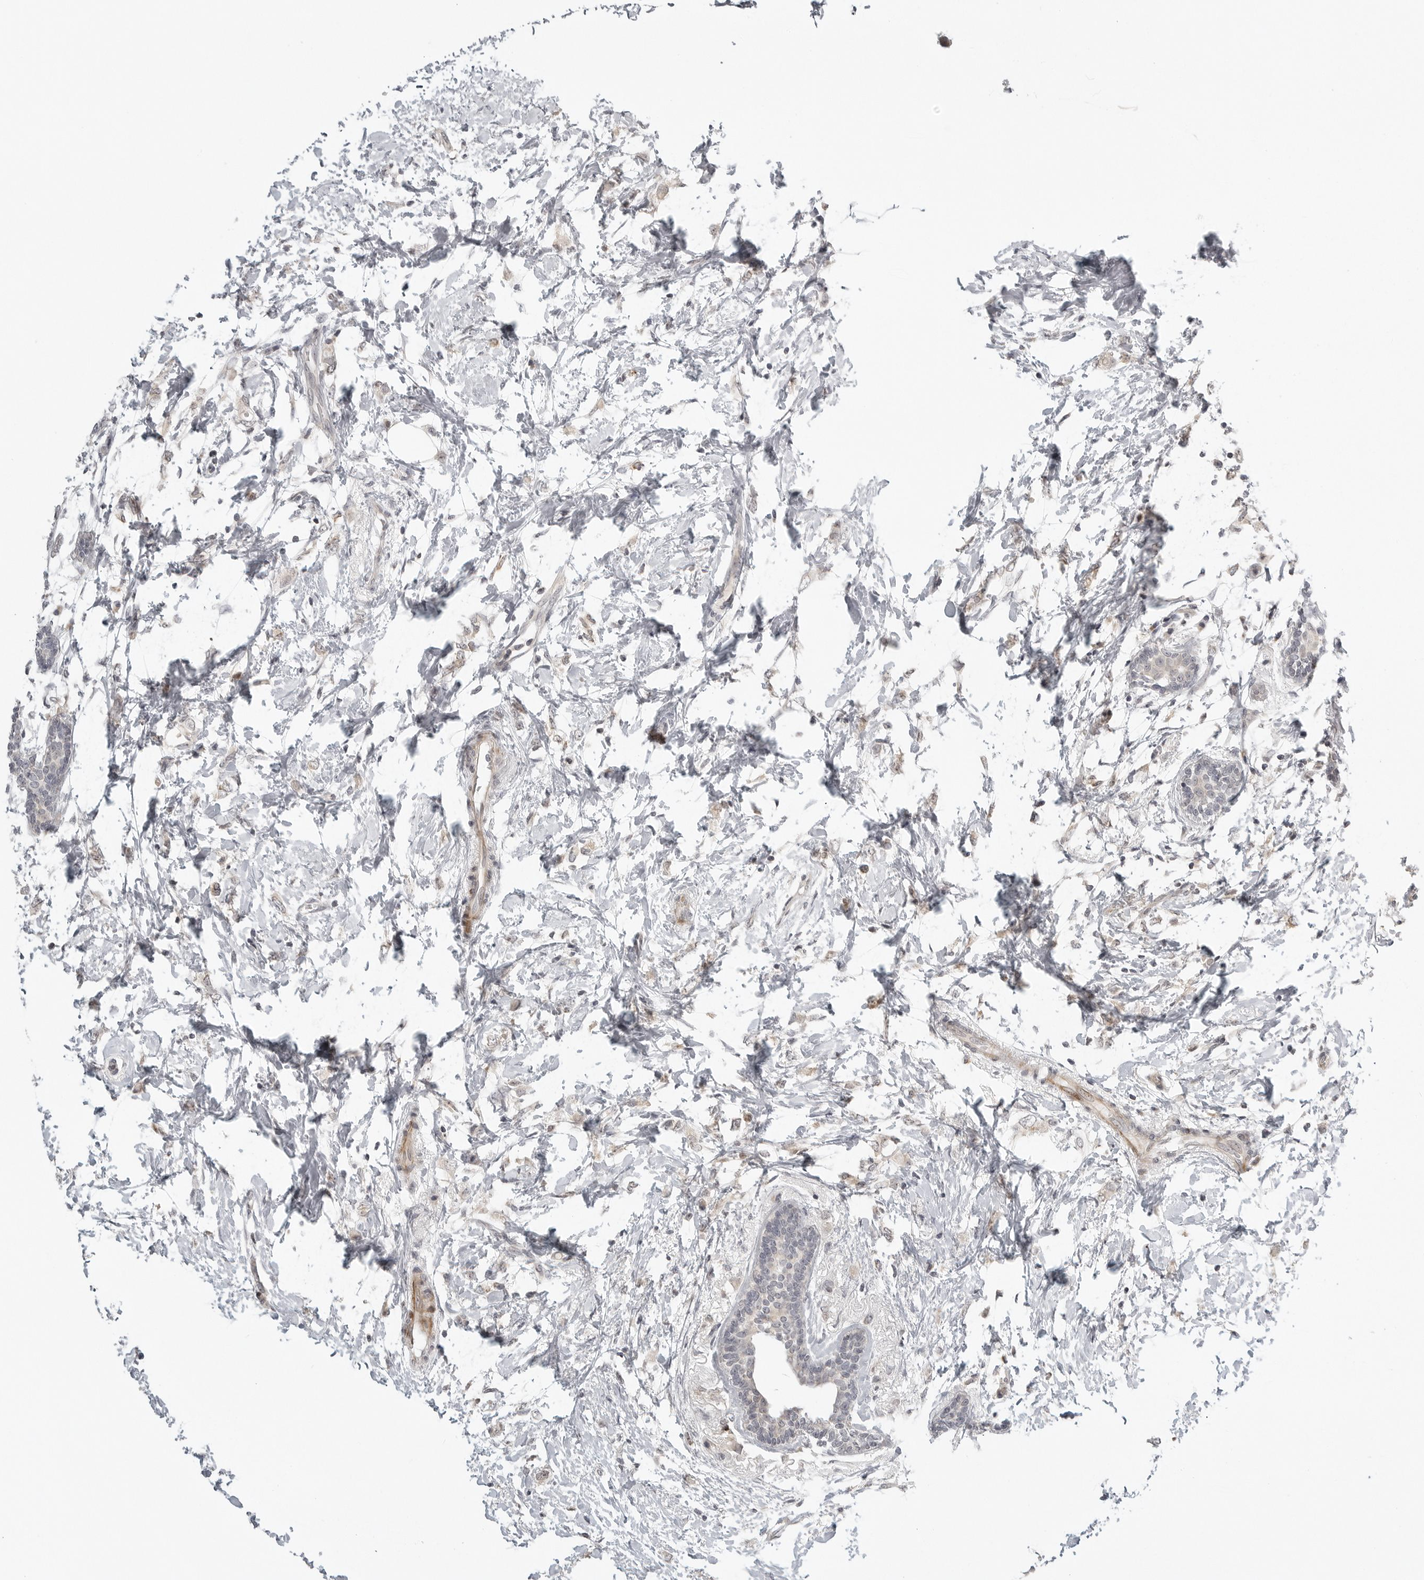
{"staining": {"intensity": "weak", "quantity": "<25%", "location": "cytoplasmic/membranous"}, "tissue": "breast cancer", "cell_type": "Tumor cells", "image_type": "cancer", "snomed": [{"axis": "morphology", "description": "Normal tissue, NOS"}, {"axis": "morphology", "description": "Lobular carcinoma"}, {"axis": "topography", "description": "Breast"}], "caption": "A photomicrograph of breast lobular carcinoma stained for a protein shows no brown staining in tumor cells. (Stains: DAB IHC with hematoxylin counter stain, Microscopy: brightfield microscopy at high magnification).", "gene": "TUT4", "patient": {"sex": "female", "age": 47}}